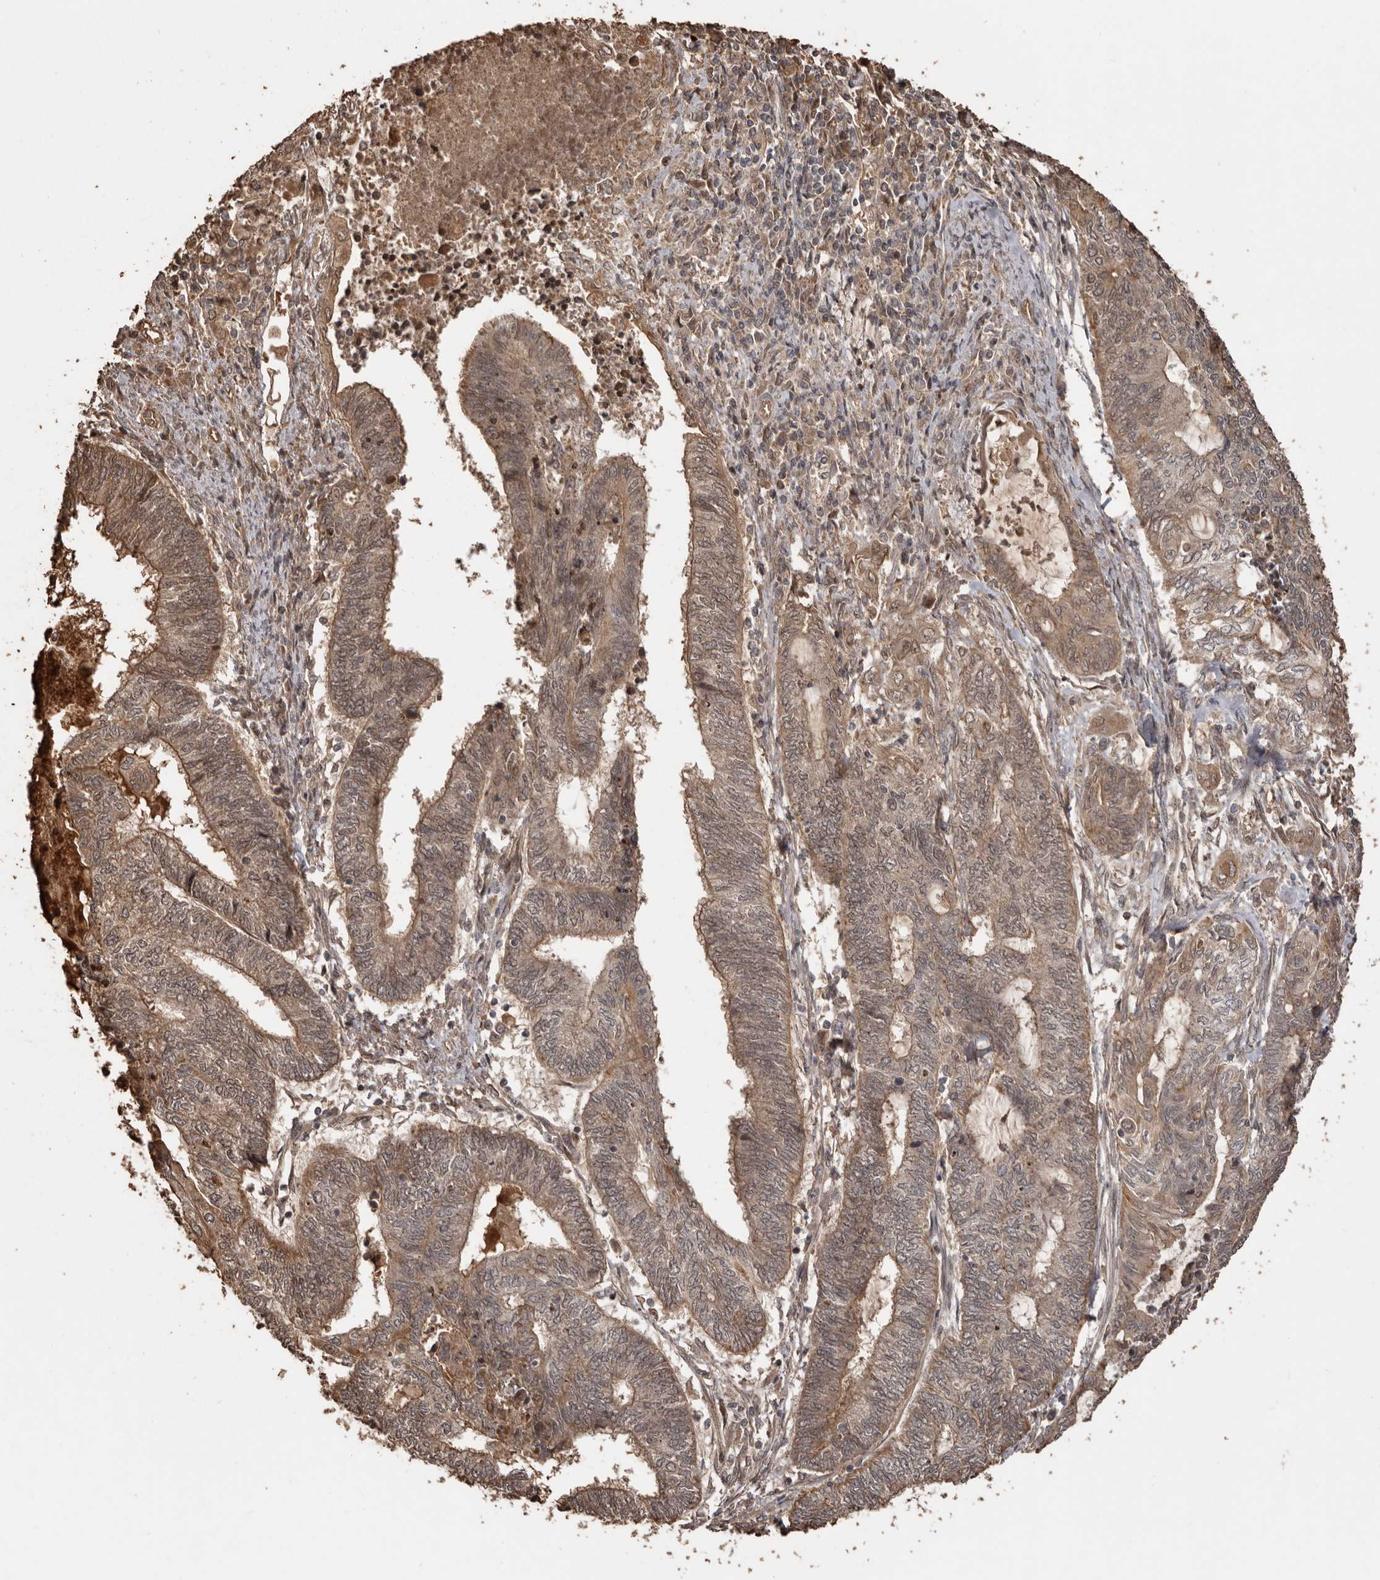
{"staining": {"intensity": "moderate", "quantity": ">75%", "location": "cytoplasmic/membranous,nuclear"}, "tissue": "endometrial cancer", "cell_type": "Tumor cells", "image_type": "cancer", "snomed": [{"axis": "morphology", "description": "Adenocarcinoma, NOS"}, {"axis": "topography", "description": "Uterus"}, {"axis": "topography", "description": "Endometrium"}], "caption": "Immunohistochemical staining of endometrial adenocarcinoma exhibits moderate cytoplasmic/membranous and nuclear protein expression in approximately >75% of tumor cells. Nuclei are stained in blue.", "gene": "NUP43", "patient": {"sex": "female", "age": 70}}